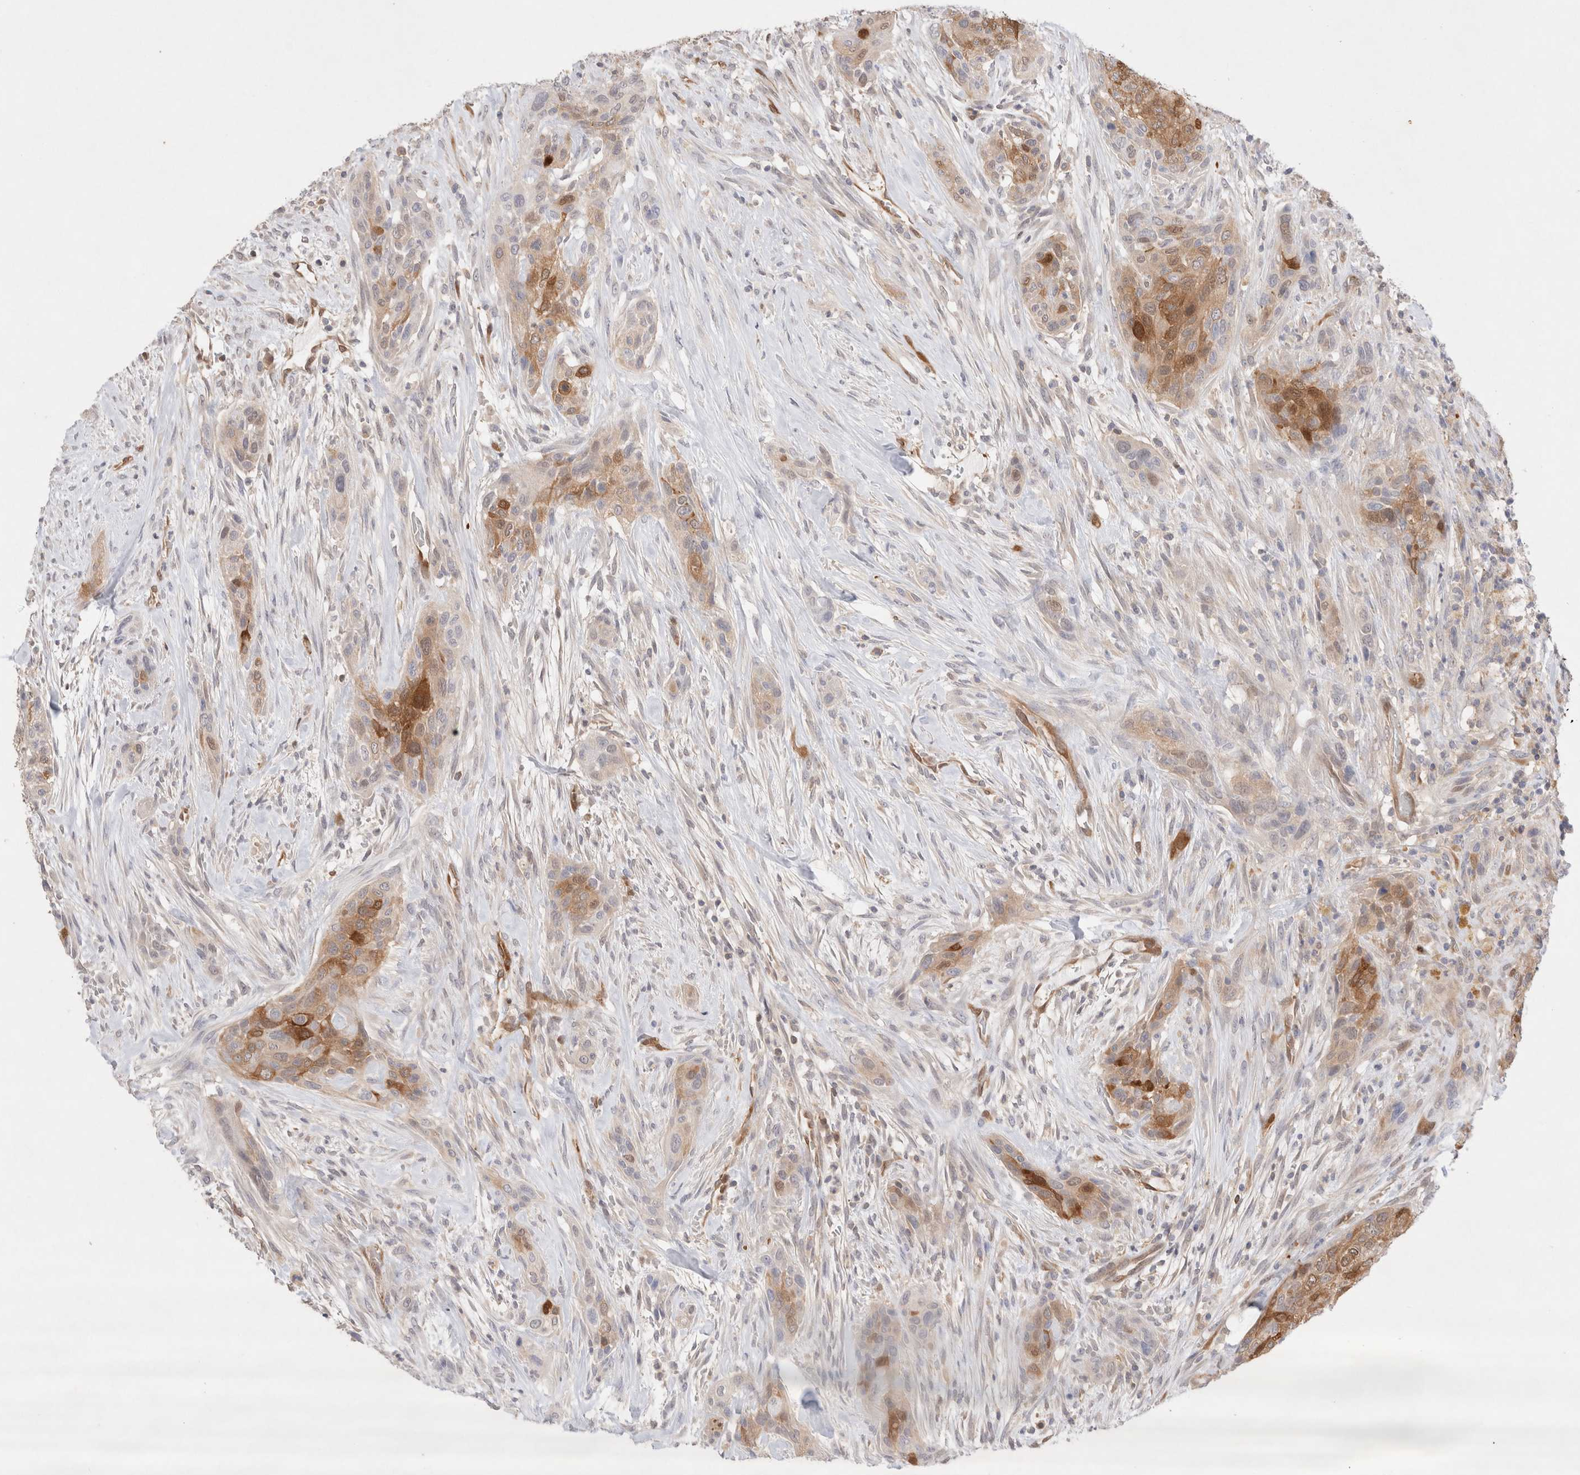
{"staining": {"intensity": "strong", "quantity": "25%-75%", "location": "cytoplasmic/membranous"}, "tissue": "urothelial cancer", "cell_type": "Tumor cells", "image_type": "cancer", "snomed": [{"axis": "morphology", "description": "Urothelial carcinoma, High grade"}, {"axis": "topography", "description": "Urinary bladder"}], "caption": "Urothelial carcinoma (high-grade) stained for a protein reveals strong cytoplasmic/membranous positivity in tumor cells.", "gene": "STARD10", "patient": {"sex": "male", "age": 35}}